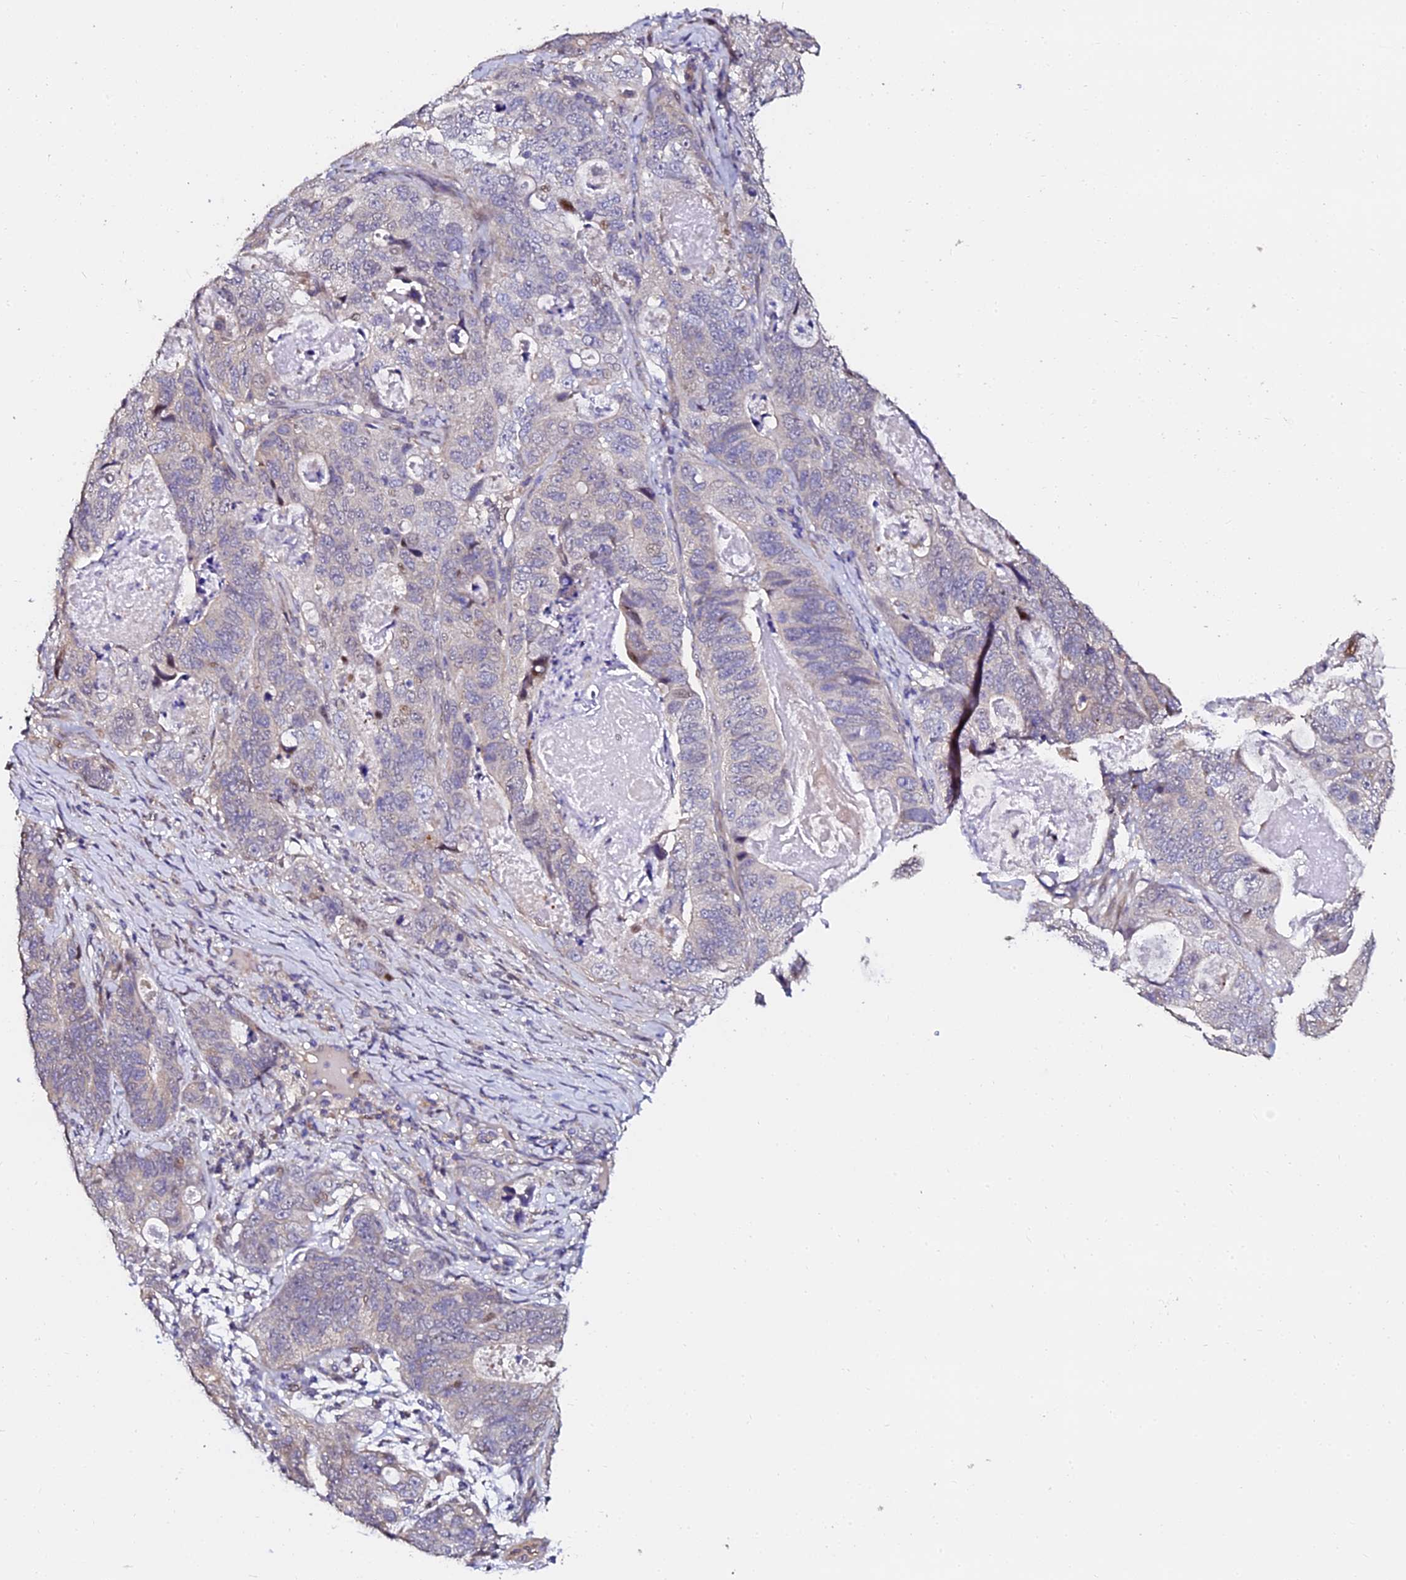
{"staining": {"intensity": "negative", "quantity": "none", "location": "none"}, "tissue": "stomach cancer", "cell_type": "Tumor cells", "image_type": "cancer", "snomed": [{"axis": "morphology", "description": "Normal tissue, NOS"}, {"axis": "morphology", "description": "Adenocarcinoma, NOS"}, {"axis": "topography", "description": "Stomach"}], "caption": "Immunohistochemistry photomicrograph of neoplastic tissue: human stomach adenocarcinoma stained with DAB (3,3'-diaminobenzidine) displays no significant protein staining in tumor cells.", "gene": "GPN3", "patient": {"sex": "female", "age": 89}}